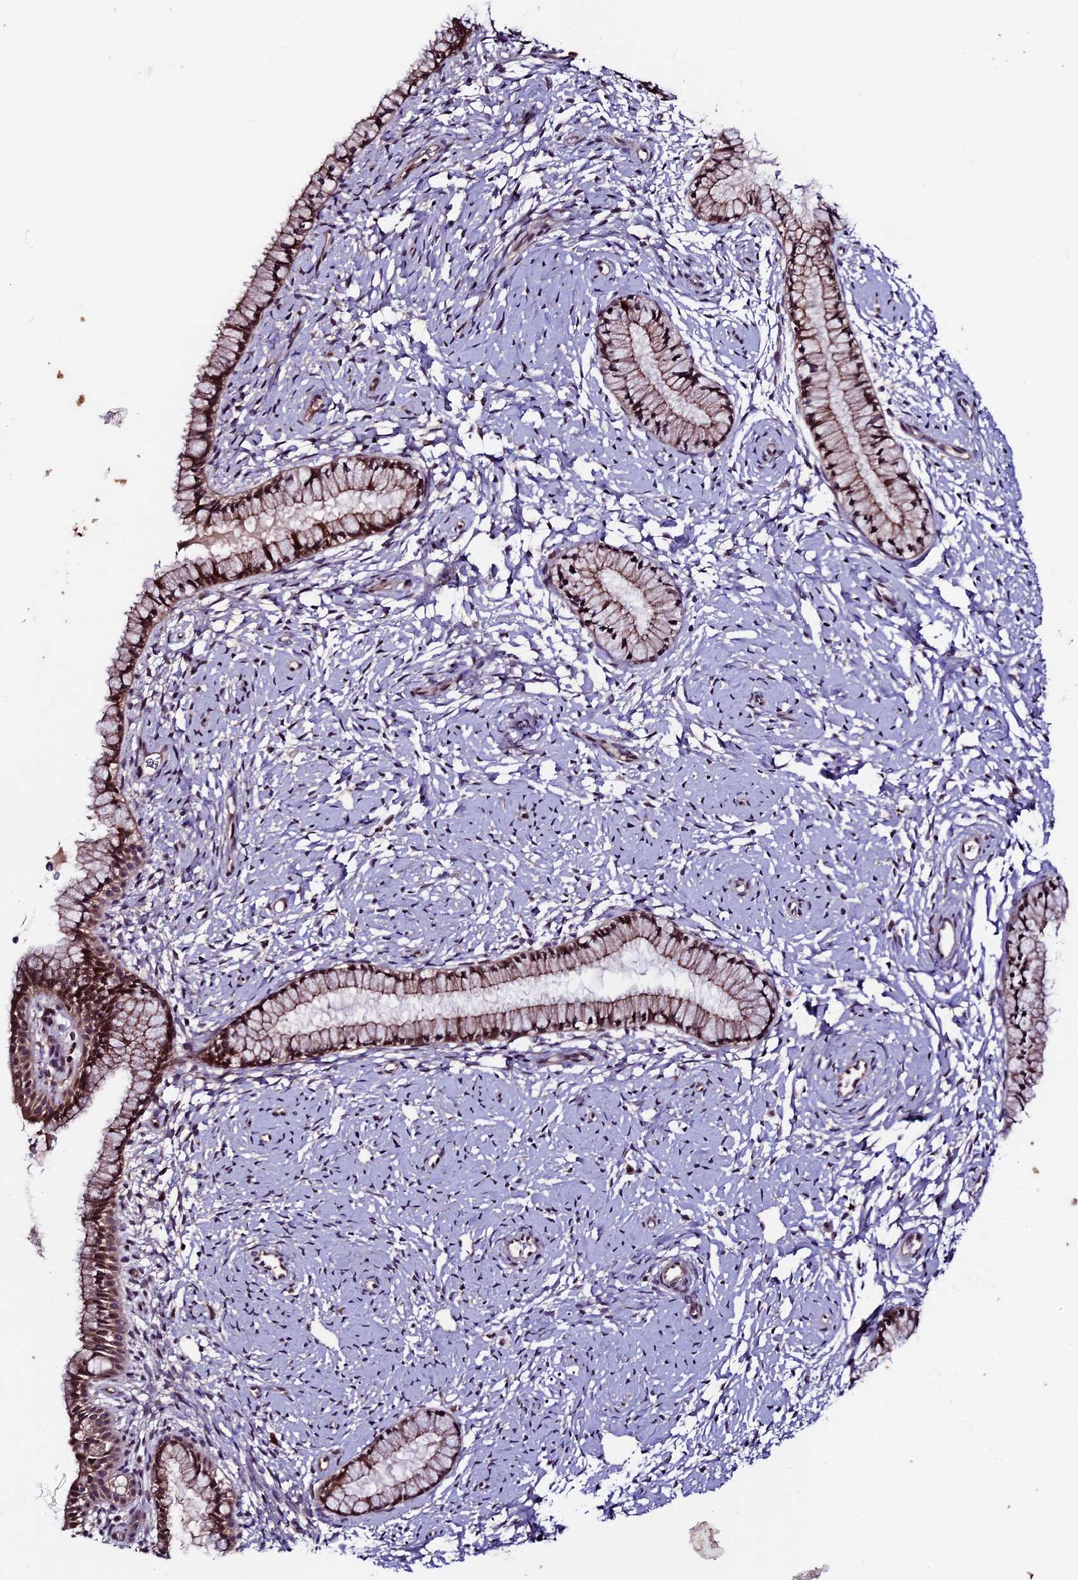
{"staining": {"intensity": "moderate", "quantity": ">75%", "location": "cytoplasmic/membranous,nuclear"}, "tissue": "cervix", "cell_type": "Glandular cells", "image_type": "normal", "snomed": [{"axis": "morphology", "description": "Normal tissue, NOS"}, {"axis": "topography", "description": "Cervix"}], "caption": "Immunohistochemical staining of benign human cervix exhibits moderate cytoplasmic/membranous,nuclear protein expression in about >75% of glandular cells. (DAB (3,3'-diaminobenzidine) = brown stain, brightfield microscopy at high magnification).", "gene": "SIPA1L3", "patient": {"sex": "female", "age": 33}}